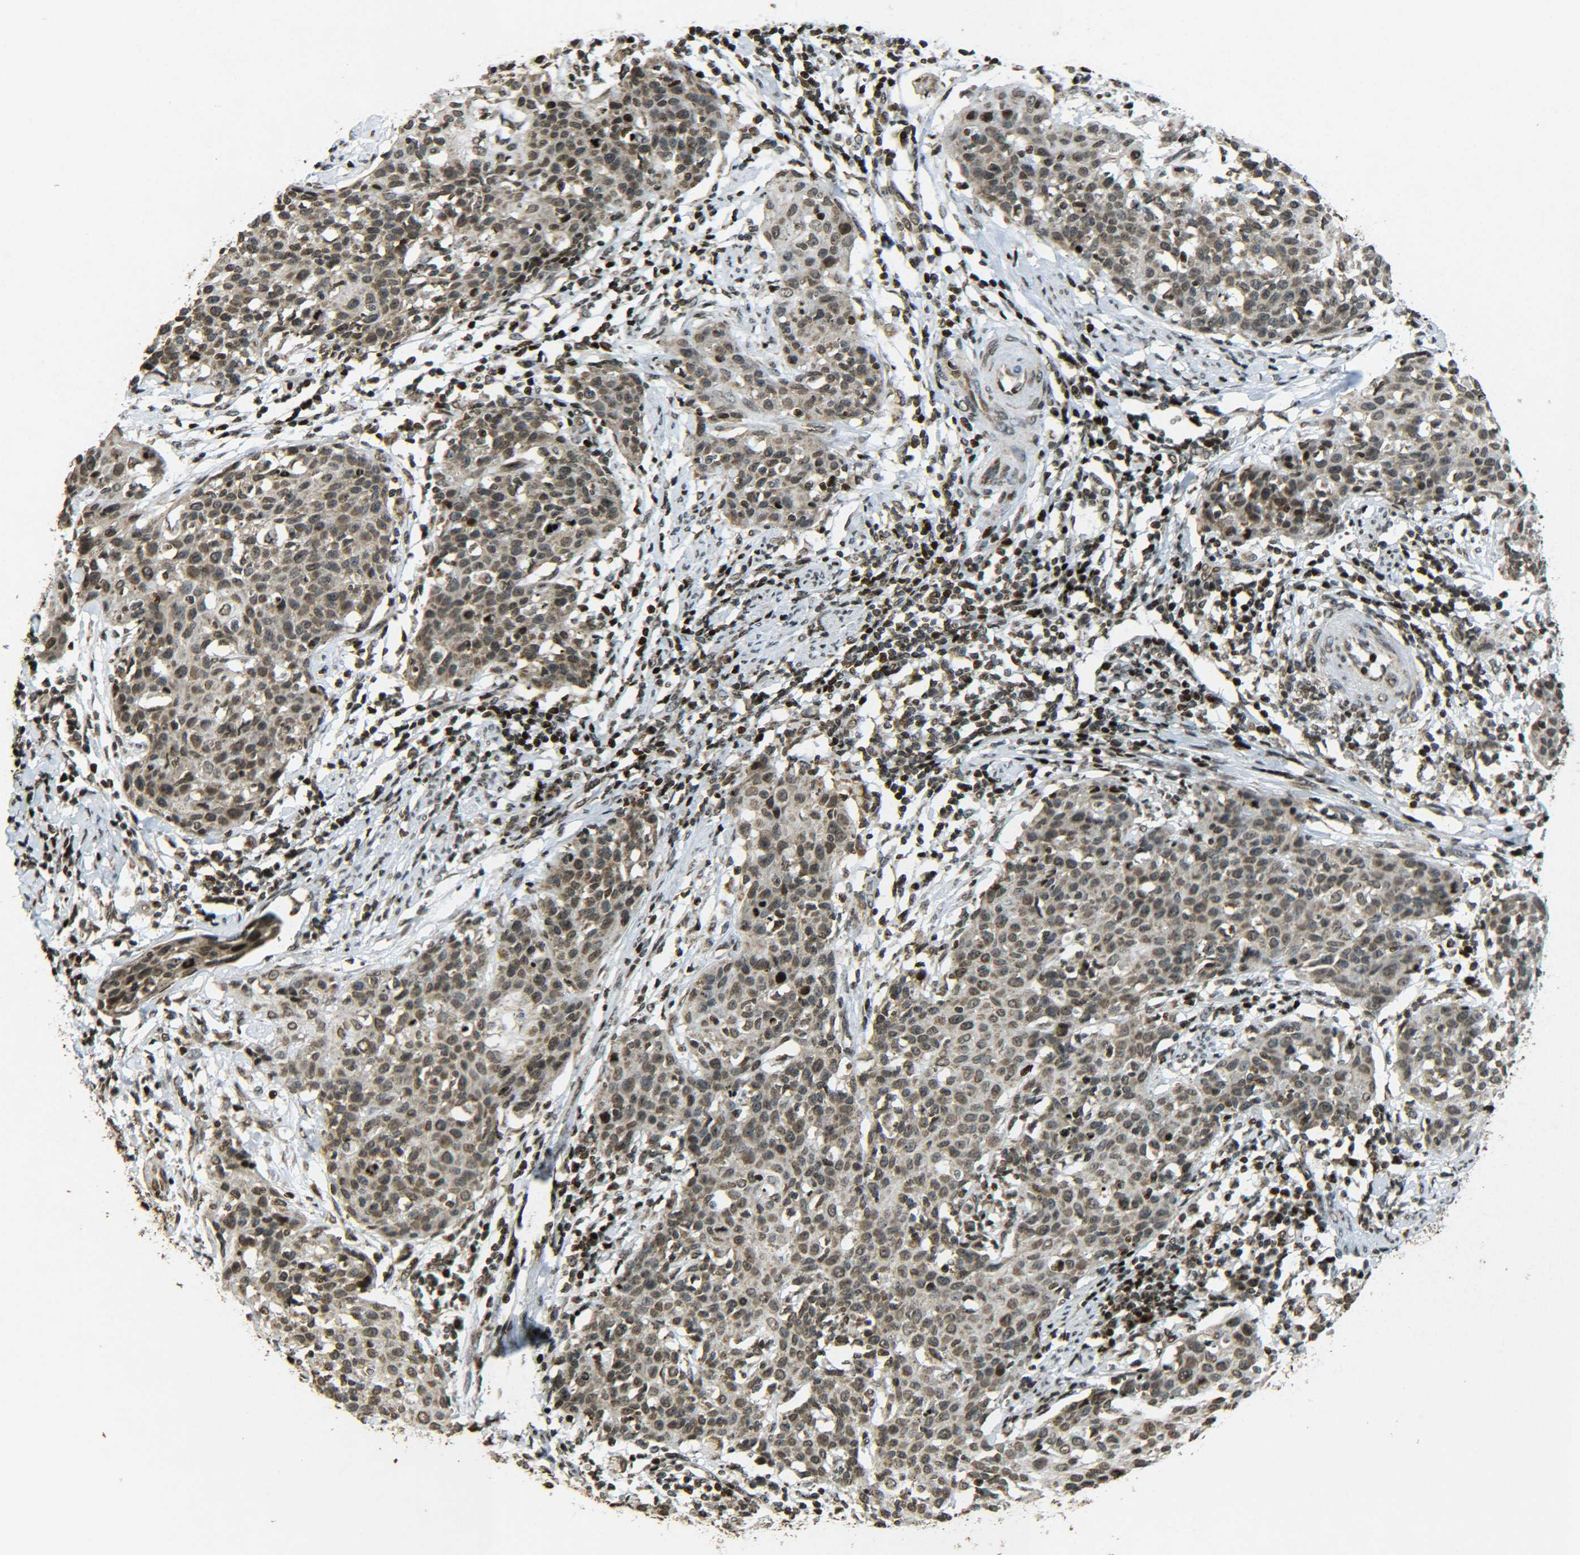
{"staining": {"intensity": "strong", "quantity": ">75%", "location": "nuclear"}, "tissue": "cervical cancer", "cell_type": "Tumor cells", "image_type": "cancer", "snomed": [{"axis": "morphology", "description": "Squamous cell carcinoma, NOS"}, {"axis": "topography", "description": "Cervix"}], "caption": "Protein expression by immunohistochemistry (IHC) demonstrates strong nuclear staining in about >75% of tumor cells in squamous cell carcinoma (cervical).", "gene": "NEUROG2", "patient": {"sex": "female", "age": 38}}